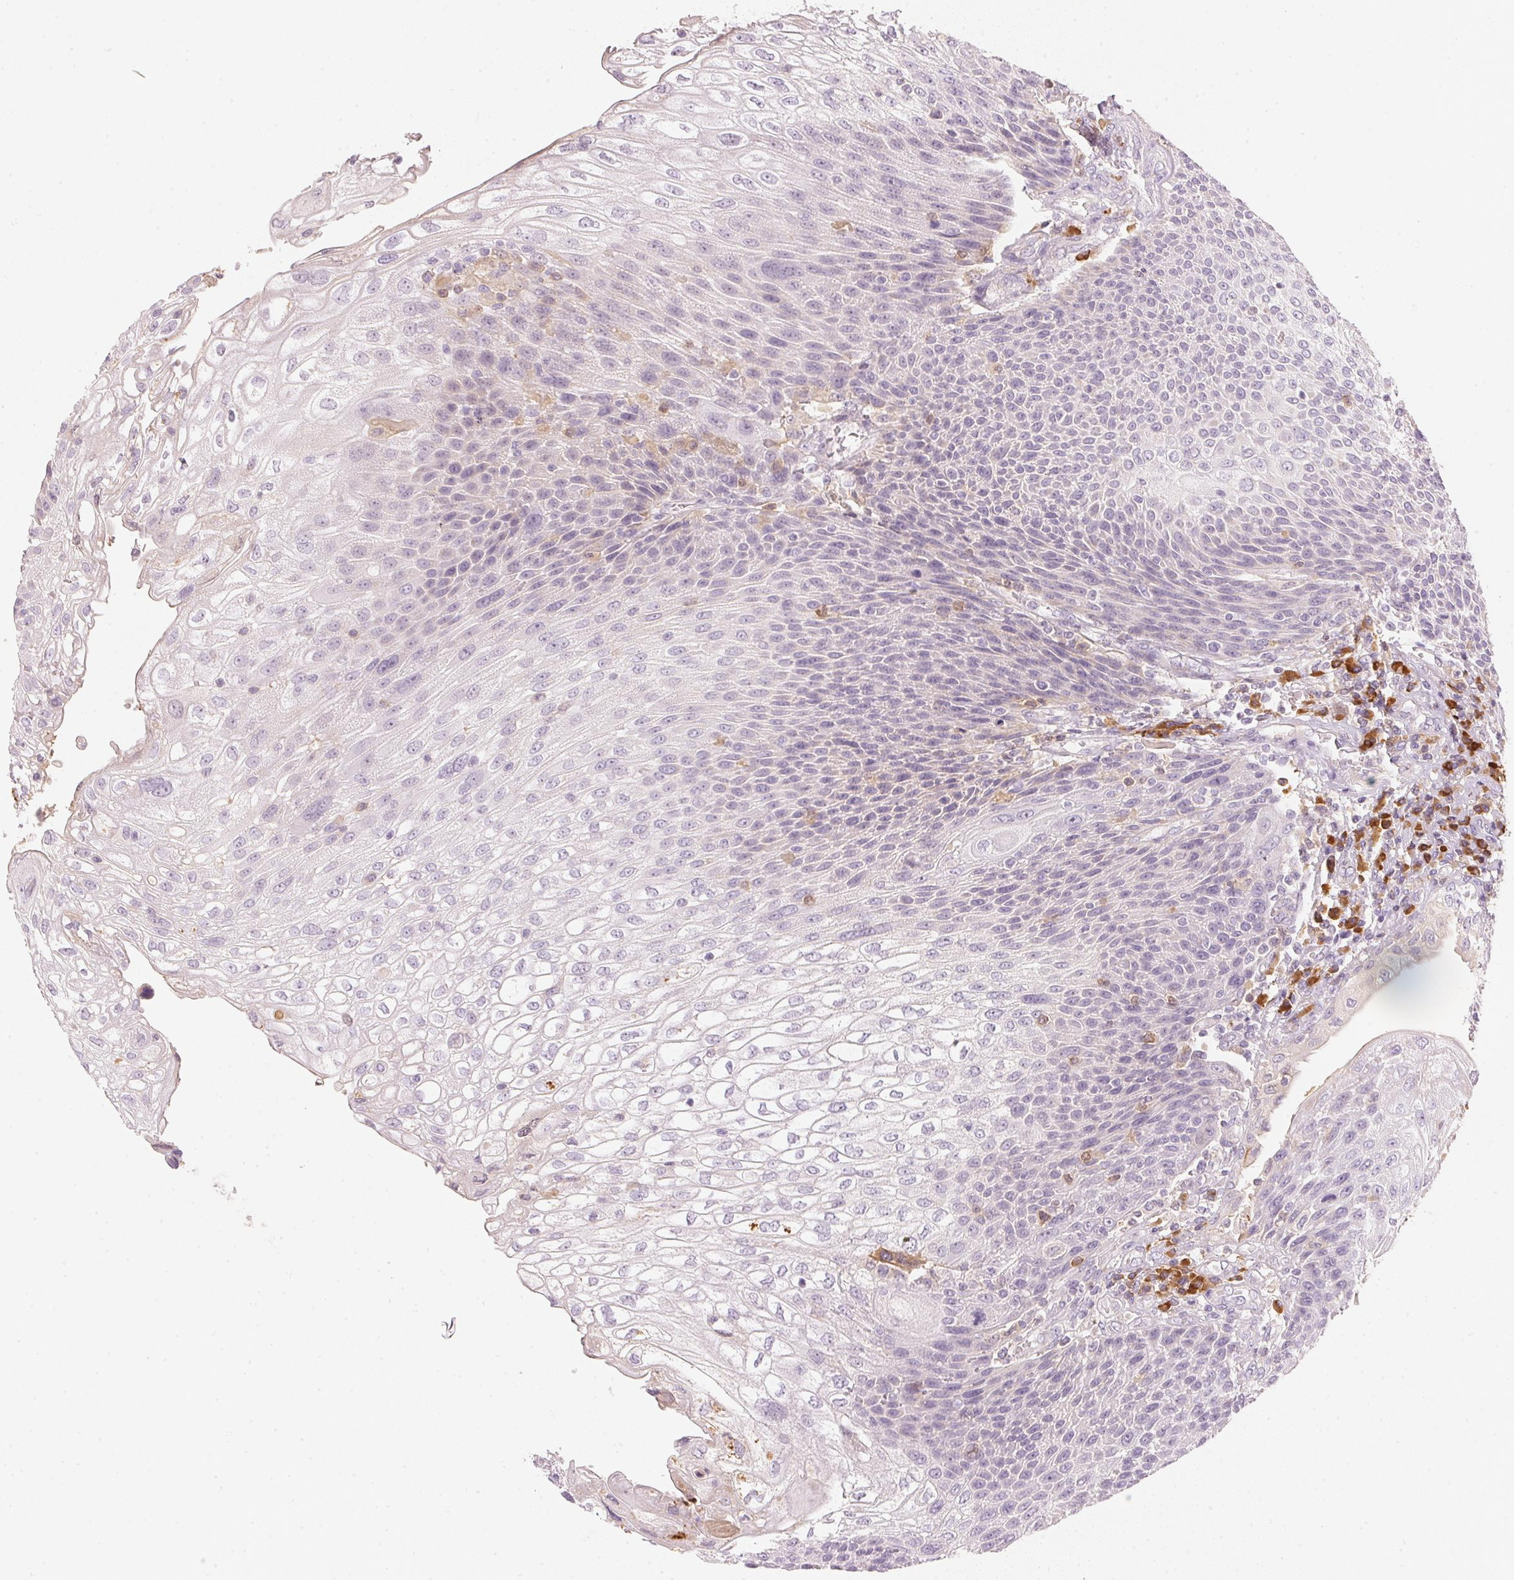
{"staining": {"intensity": "negative", "quantity": "none", "location": "none"}, "tissue": "urothelial cancer", "cell_type": "Tumor cells", "image_type": "cancer", "snomed": [{"axis": "morphology", "description": "Urothelial carcinoma, High grade"}, {"axis": "topography", "description": "Urinary bladder"}], "caption": "There is no significant staining in tumor cells of urothelial cancer. (DAB (3,3'-diaminobenzidine) IHC visualized using brightfield microscopy, high magnification).", "gene": "RMDN2", "patient": {"sex": "female", "age": 70}}